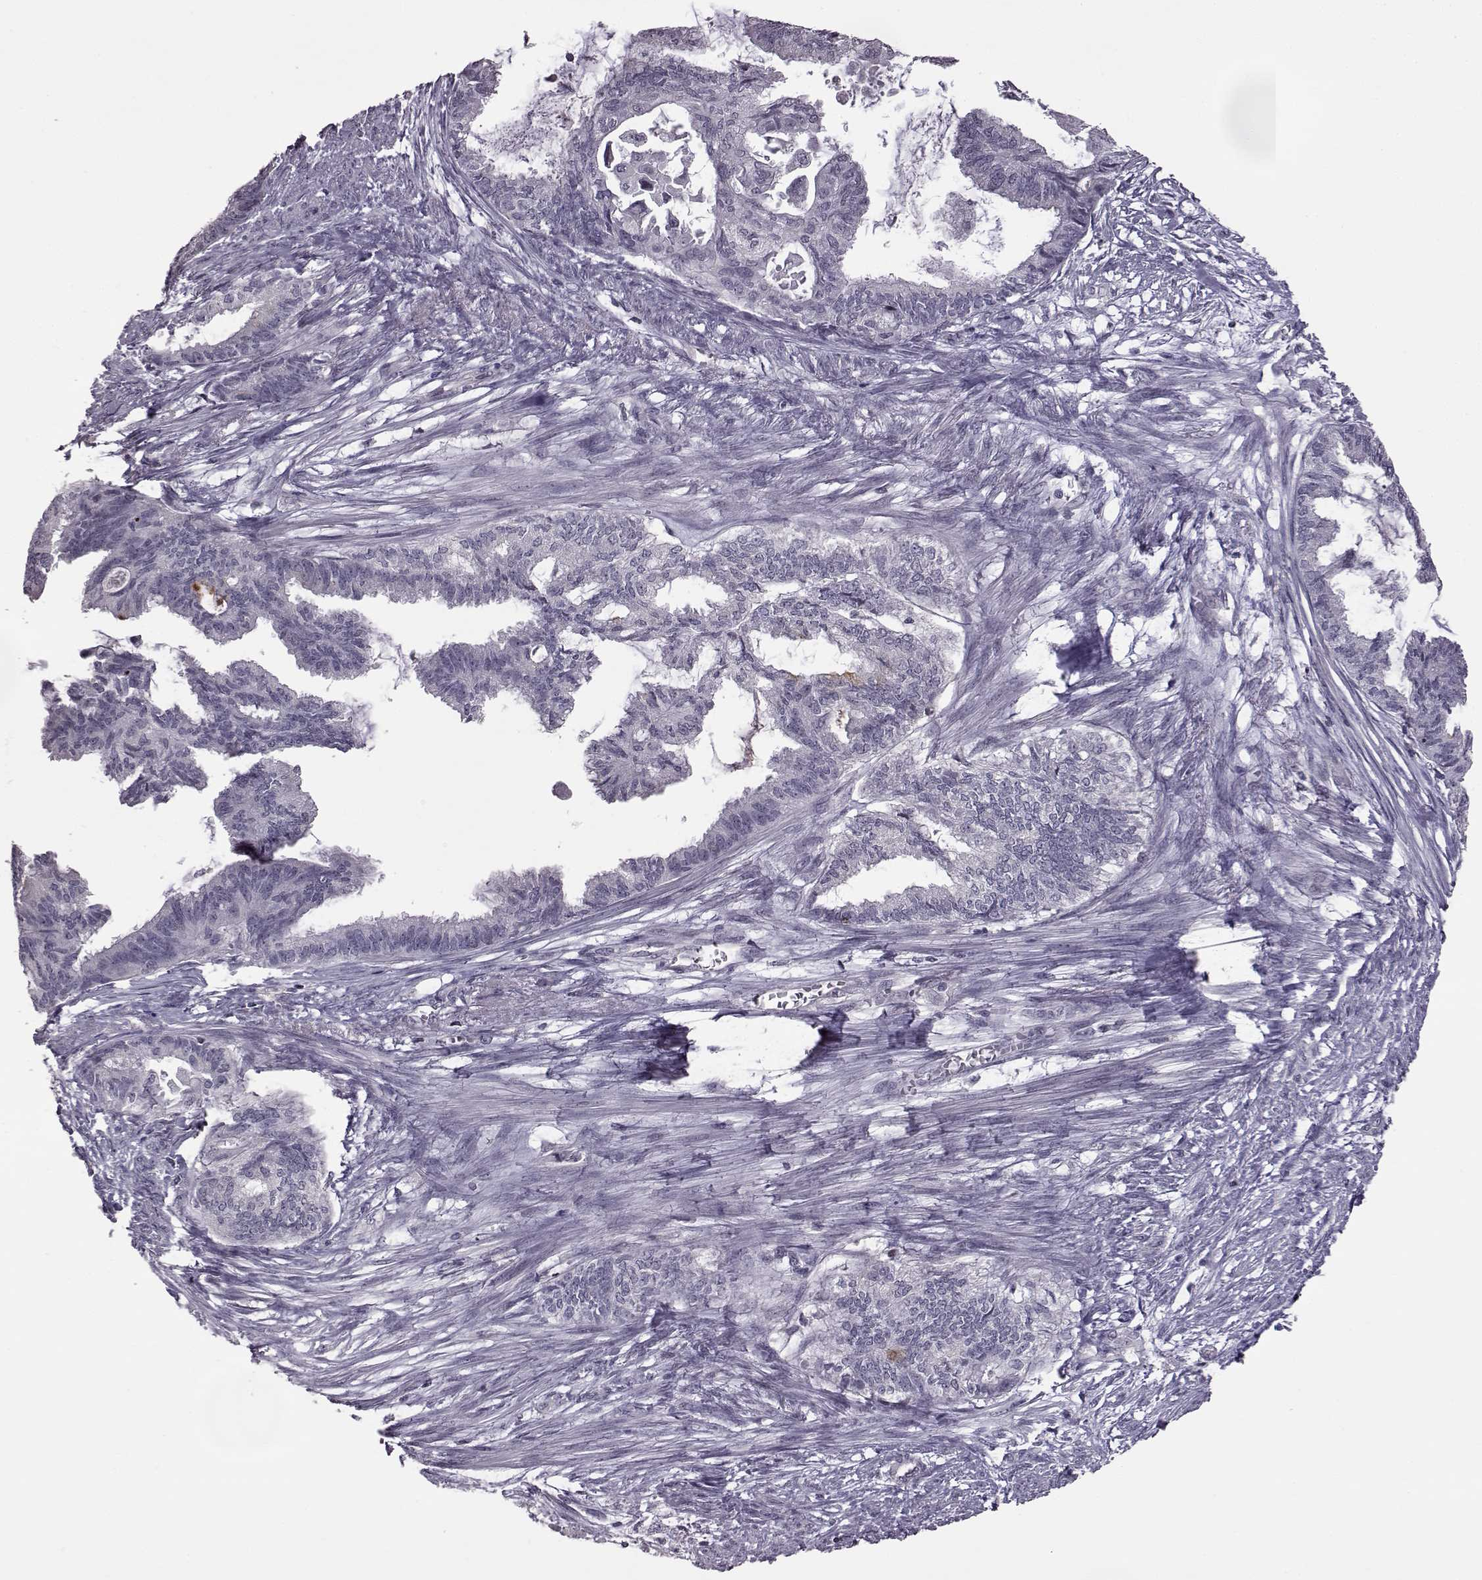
{"staining": {"intensity": "negative", "quantity": "none", "location": "none"}, "tissue": "endometrial cancer", "cell_type": "Tumor cells", "image_type": "cancer", "snomed": [{"axis": "morphology", "description": "Adenocarcinoma, NOS"}, {"axis": "topography", "description": "Endometrium"}], "caption": "This is a photomicrograph of immunohistochemistry staining of endometrial cancer (adenocarcinoma), which shows no positivity in tumor cells.", "gene": "GAL", "patient": {"sex": "female", "age": 86}}